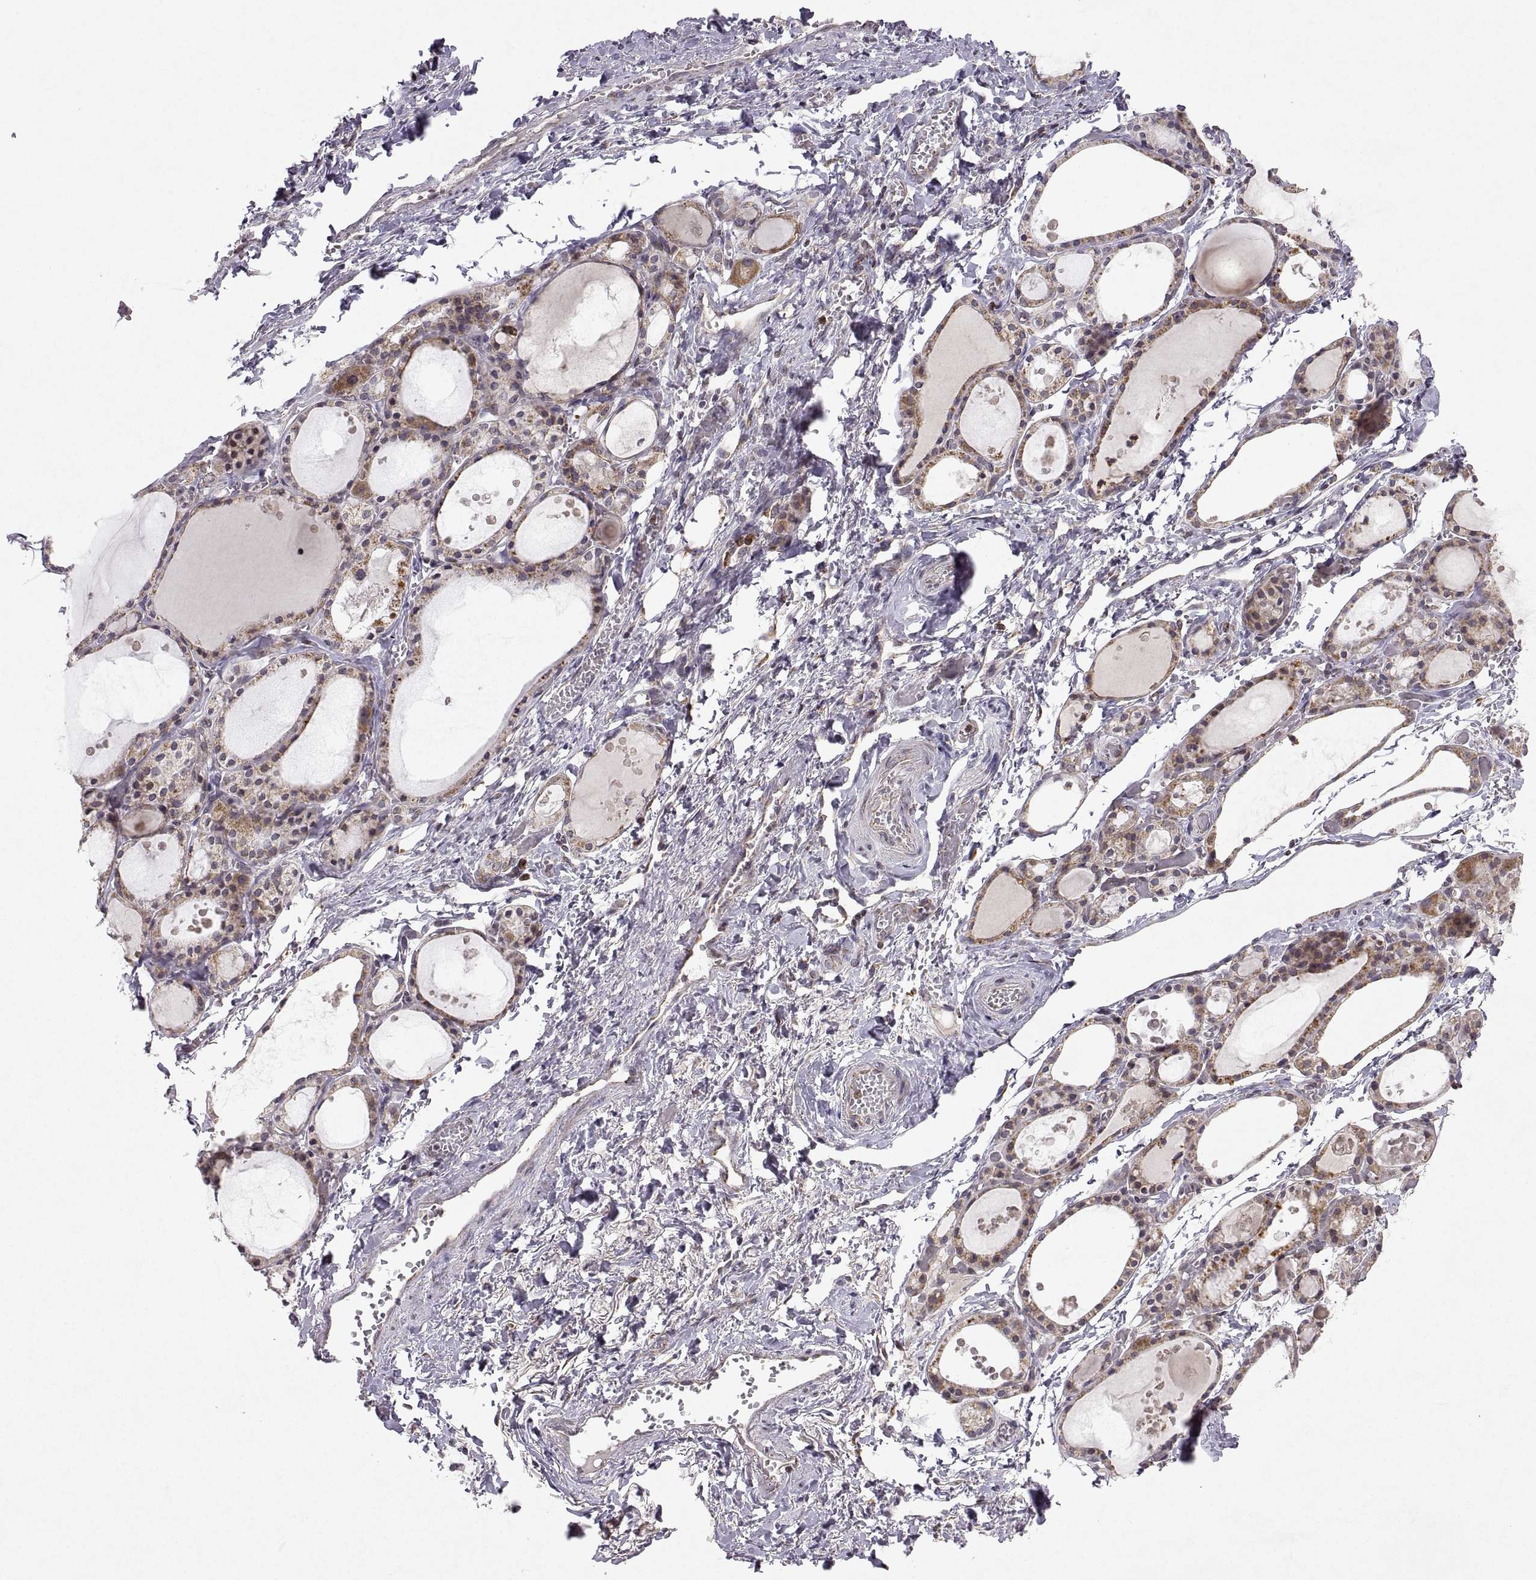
{"staining": {"intensity": "weak", "quantity": ">75%", "location": "cytoplasmic/membranous"}, "tissue": "thyroid gland", "cell_type": "Glandular cells", "image_type": "normal", "snomed": [{"axis": "morphology", "description": "Normal tissue, NOS"}, {"axis": "topography", "description": "Thyroid gland"}], "caption": "Unremarkable thyroid gland was stained to show a protein in brown. There is low levels of weak cytoplasmic/membranous staining in about >75% of glandular cells. Nuclei are stained in blue.", "gene": "MANBAL", "patient": {"sex": "male", "age": 68}}